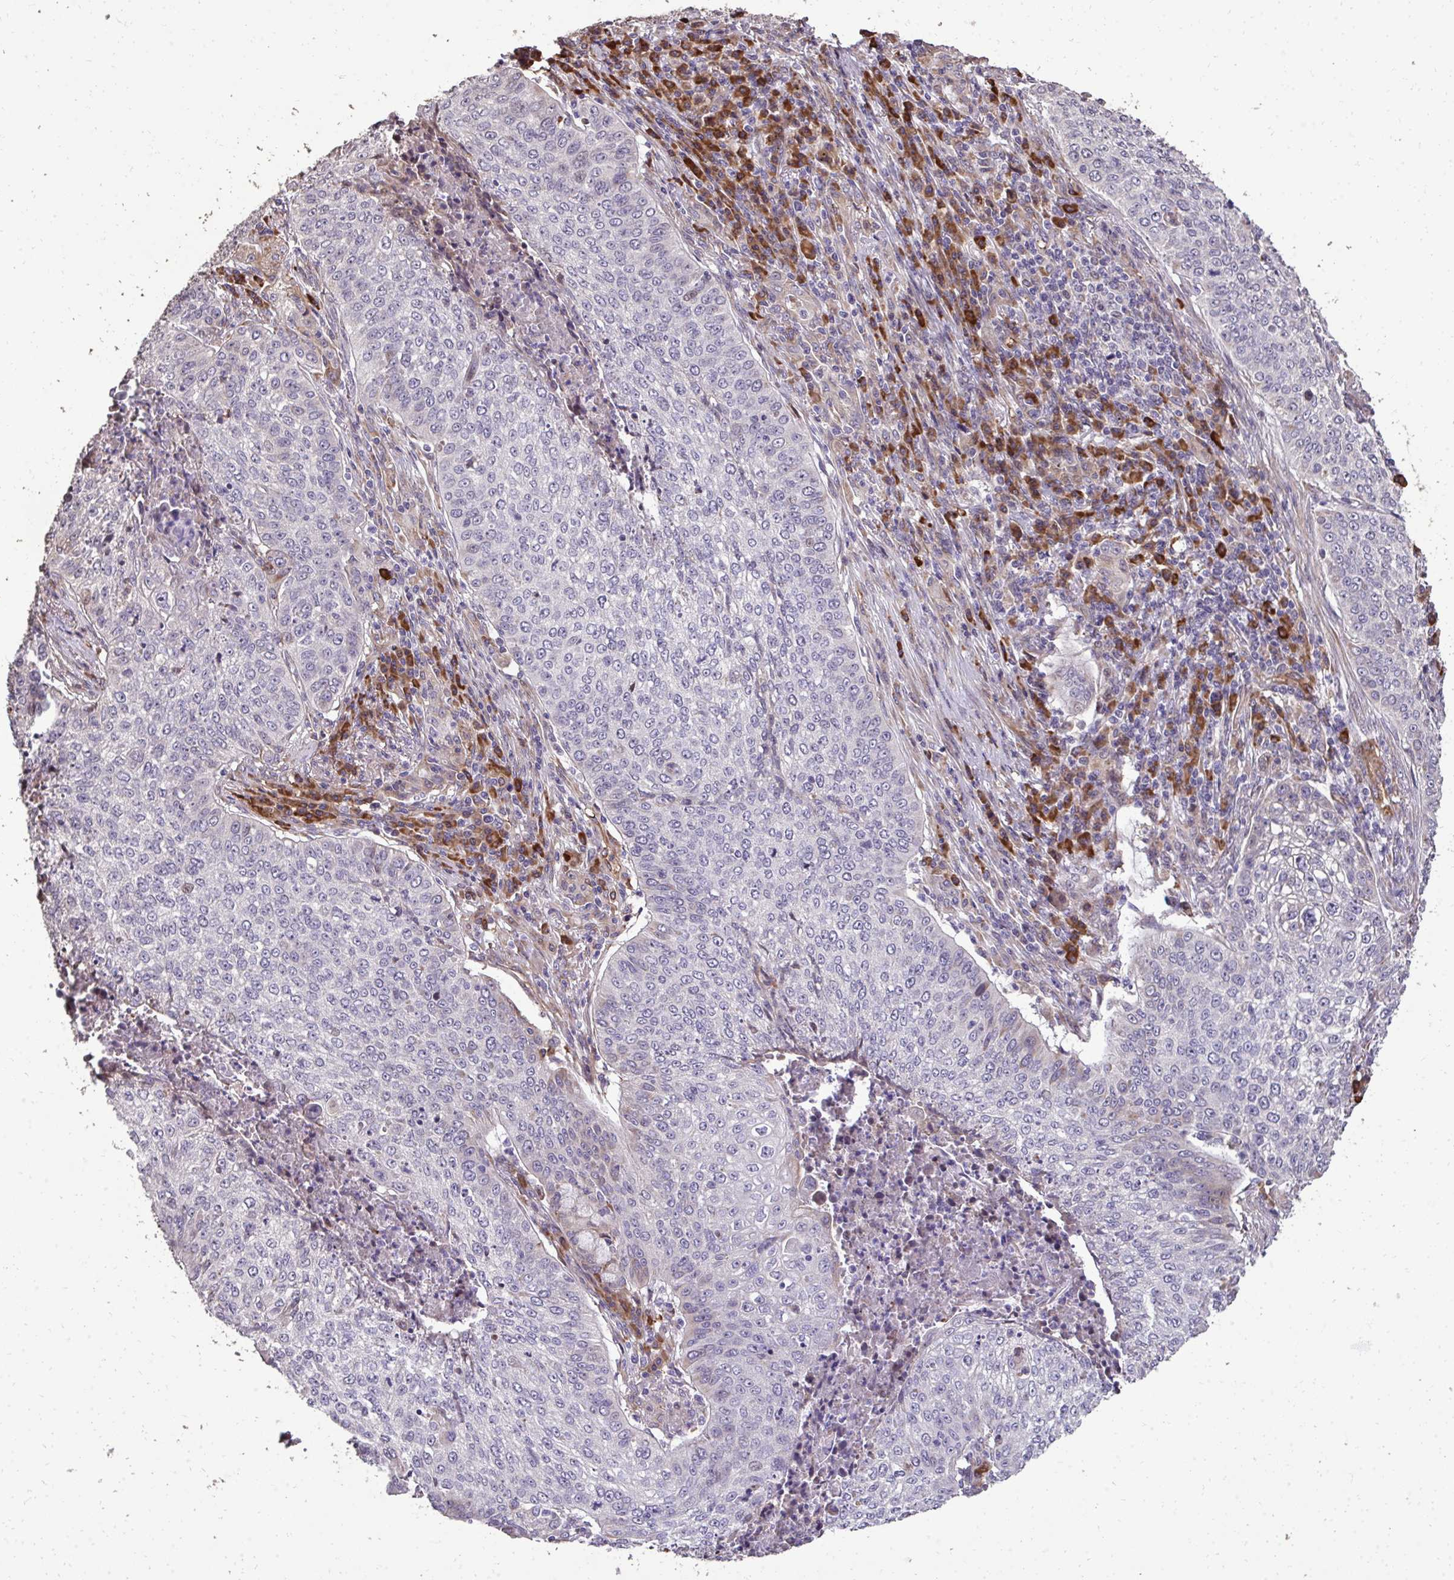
{"staining": {"intensity": "moderate", "quantity": "25%-75%", "location": "cytoplasmic/membranous"}, "tissue": "lung cancer", "cell_type": "Tumor cells", "image_type": "cancer", "snomed": [{"axis": "morphology", "description": "Squamous cell carcinoma, NOS"}, {"axis": "topography", "description": "Lung"}], "caption": "IHC (DAB (3,3'-diaminobenzidine)) staining of lung squamous cell carcinoma demonstrates moderate cytoplasmic/membranous protein expression in approximately 25%-75% of tumor cells.", "gene": "FIBCD1", "patient": {"sex": "male", "age": 63}}